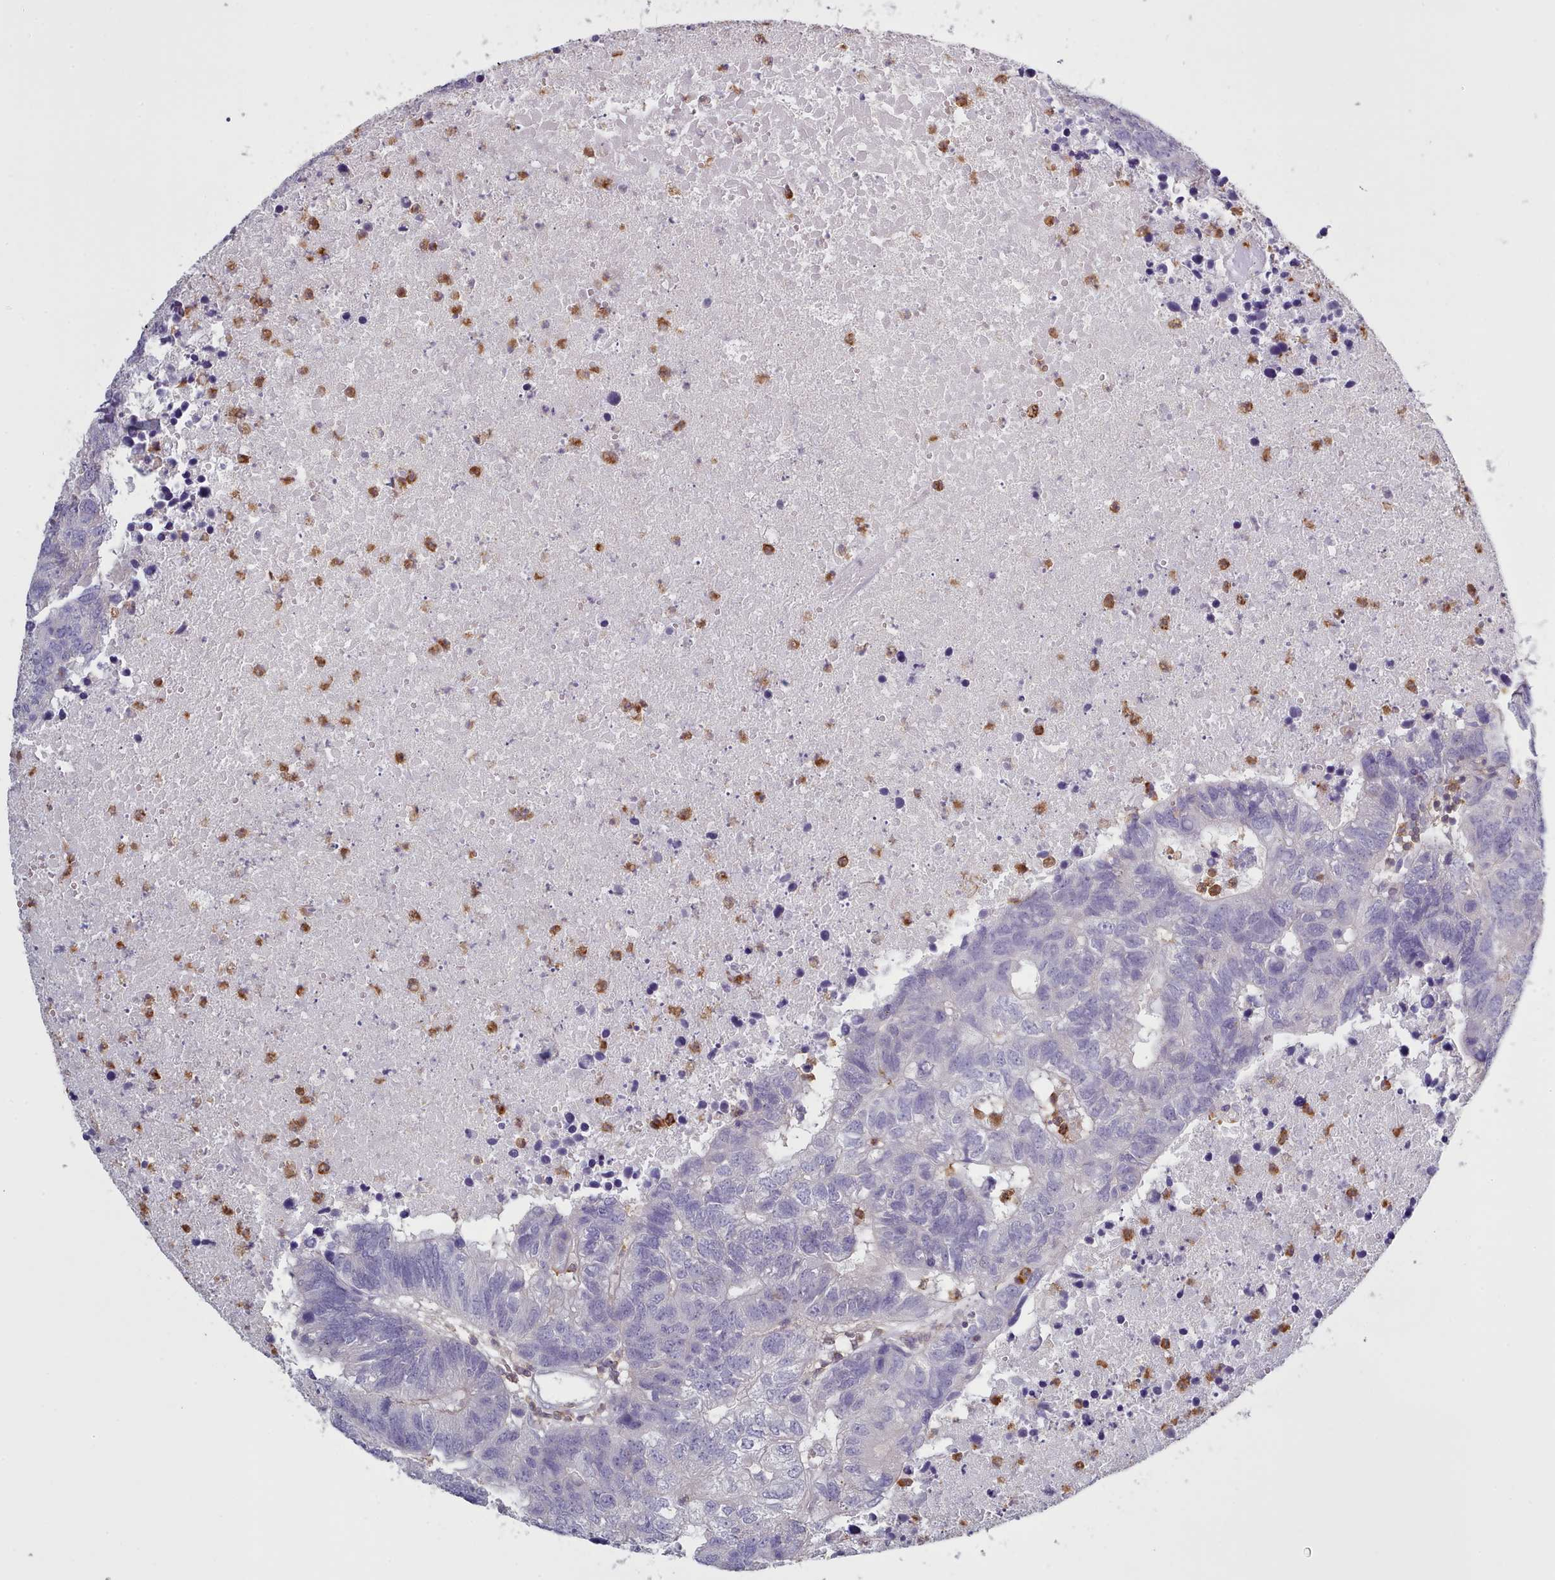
{"staining": {"intensity": "negative", "quantity": "none", "location": "none"}, "tissue": "colorectal cancer", "cell_type": "Tumor cells", "image_type": "cancer", "snomed": [{"axis": "morphology", "description": "Adenocarcinoma, NOS"}, {"axis": "topography", "description": "Colon"}], "caption": "A micrograph of colorectal adenocarcinoma stained for a protein demonstrates no brown staining in tumor cells.", "gene": "RAC2", "patient": {"sex": "female", "age": 48}}